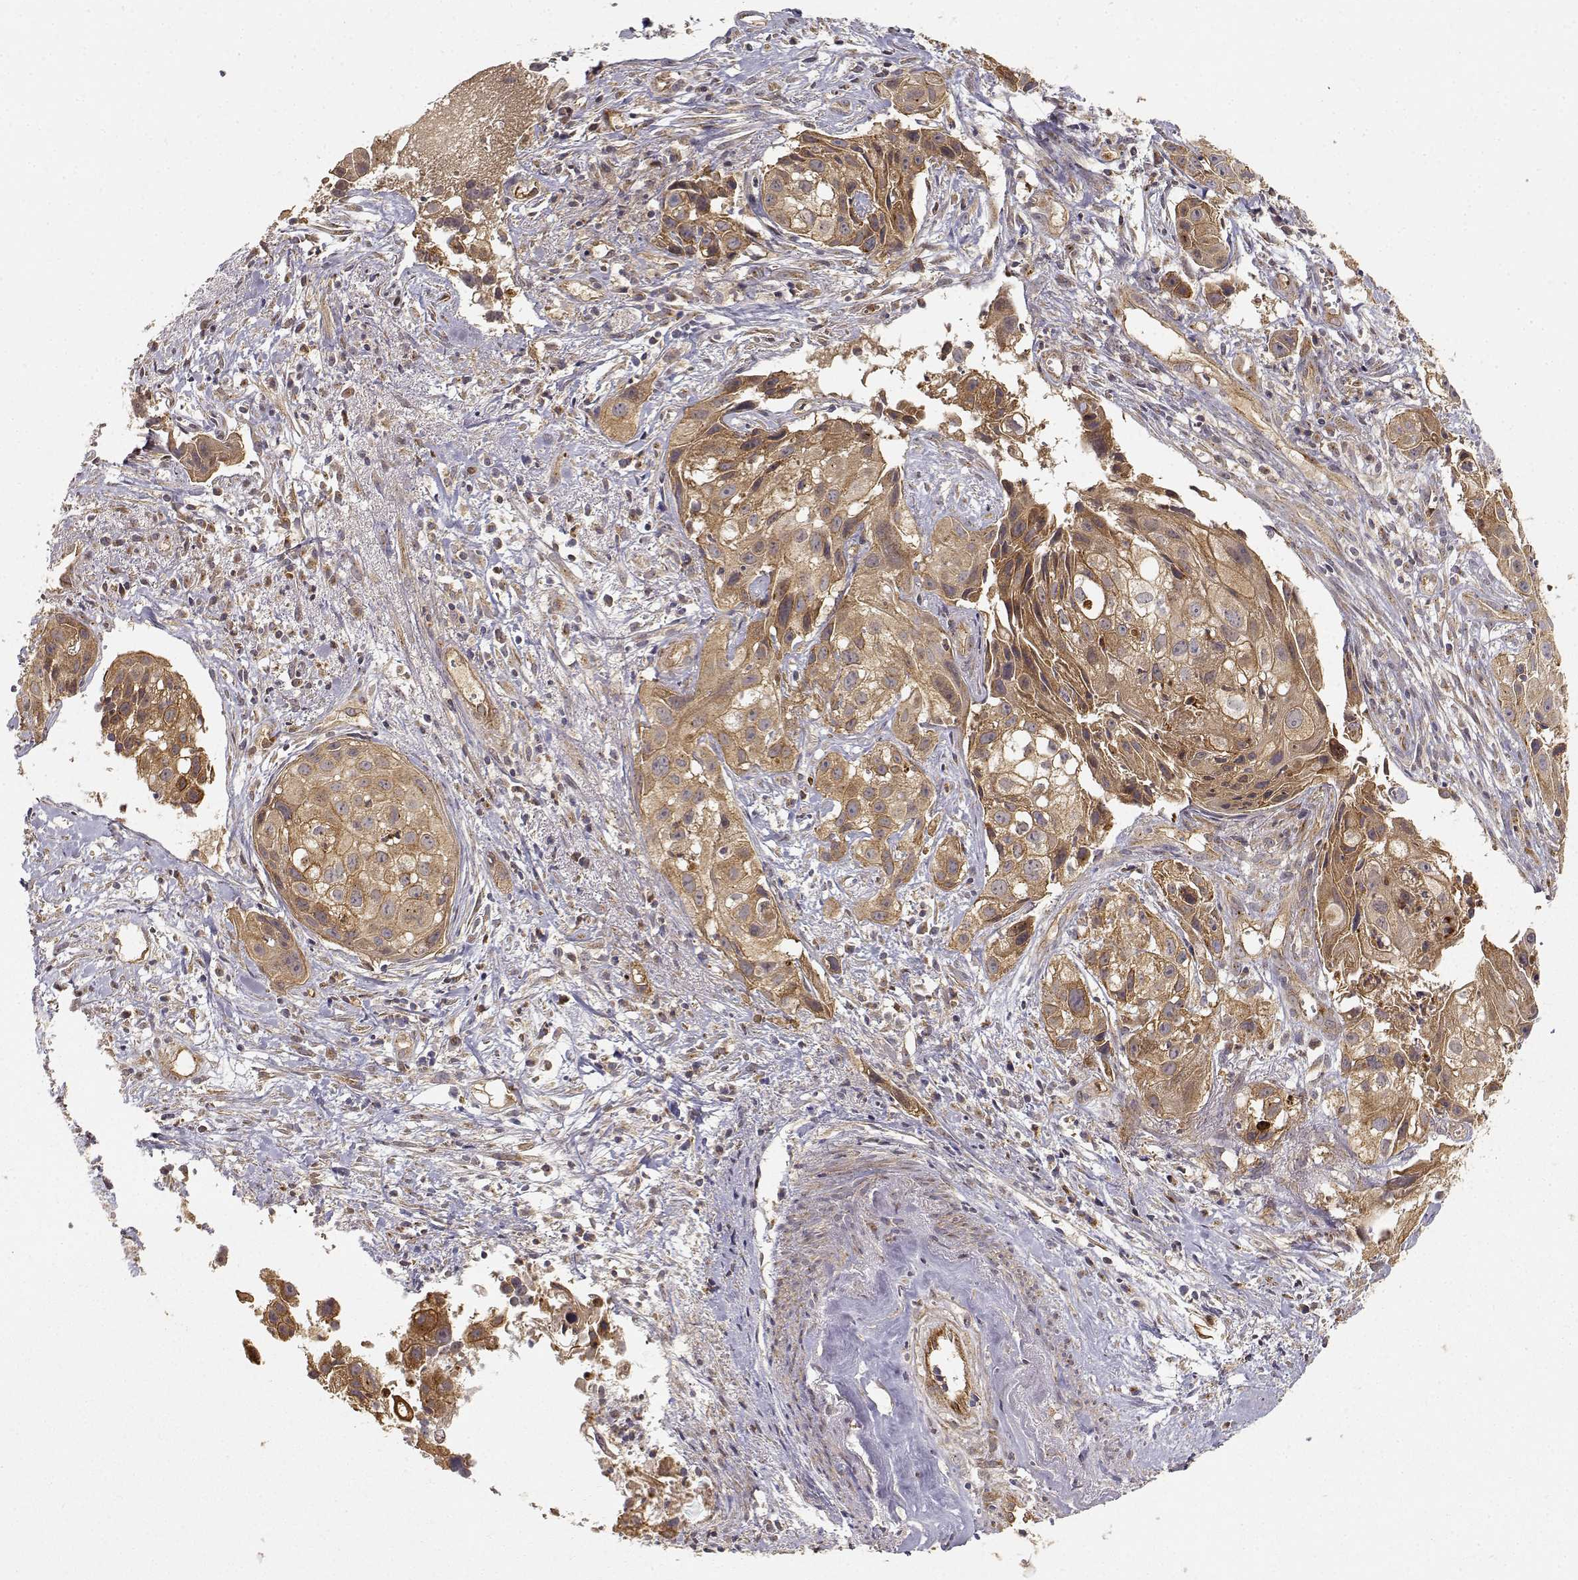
{"staining": {"intensity": "moderate", "quantity": ">75%", "location": "cytoplasmic/membranous"}, "tissue": "cervical cancer", "cell_type": "Tumor cells", "image_type": "cancer", "snomed": [{"axis": "morphology", "description": "Squamous cell carcinoma, NOS"}, {"axis": "topography", "description": "Cervix"}], "caption": "Immunohistochemical staining of human squamous cell carcinoma (cervical) displays medium levels of moderate cytoplasmic/membranous positivity in about >75% of tumor cells. The protein of interest is stained brown, and the nuclei are stained in blue (DAB IHC with brightfield microscopy, high magnification).", "gene": "CDK5RAP2", "patient": {"sex": "female", "age": 53}}